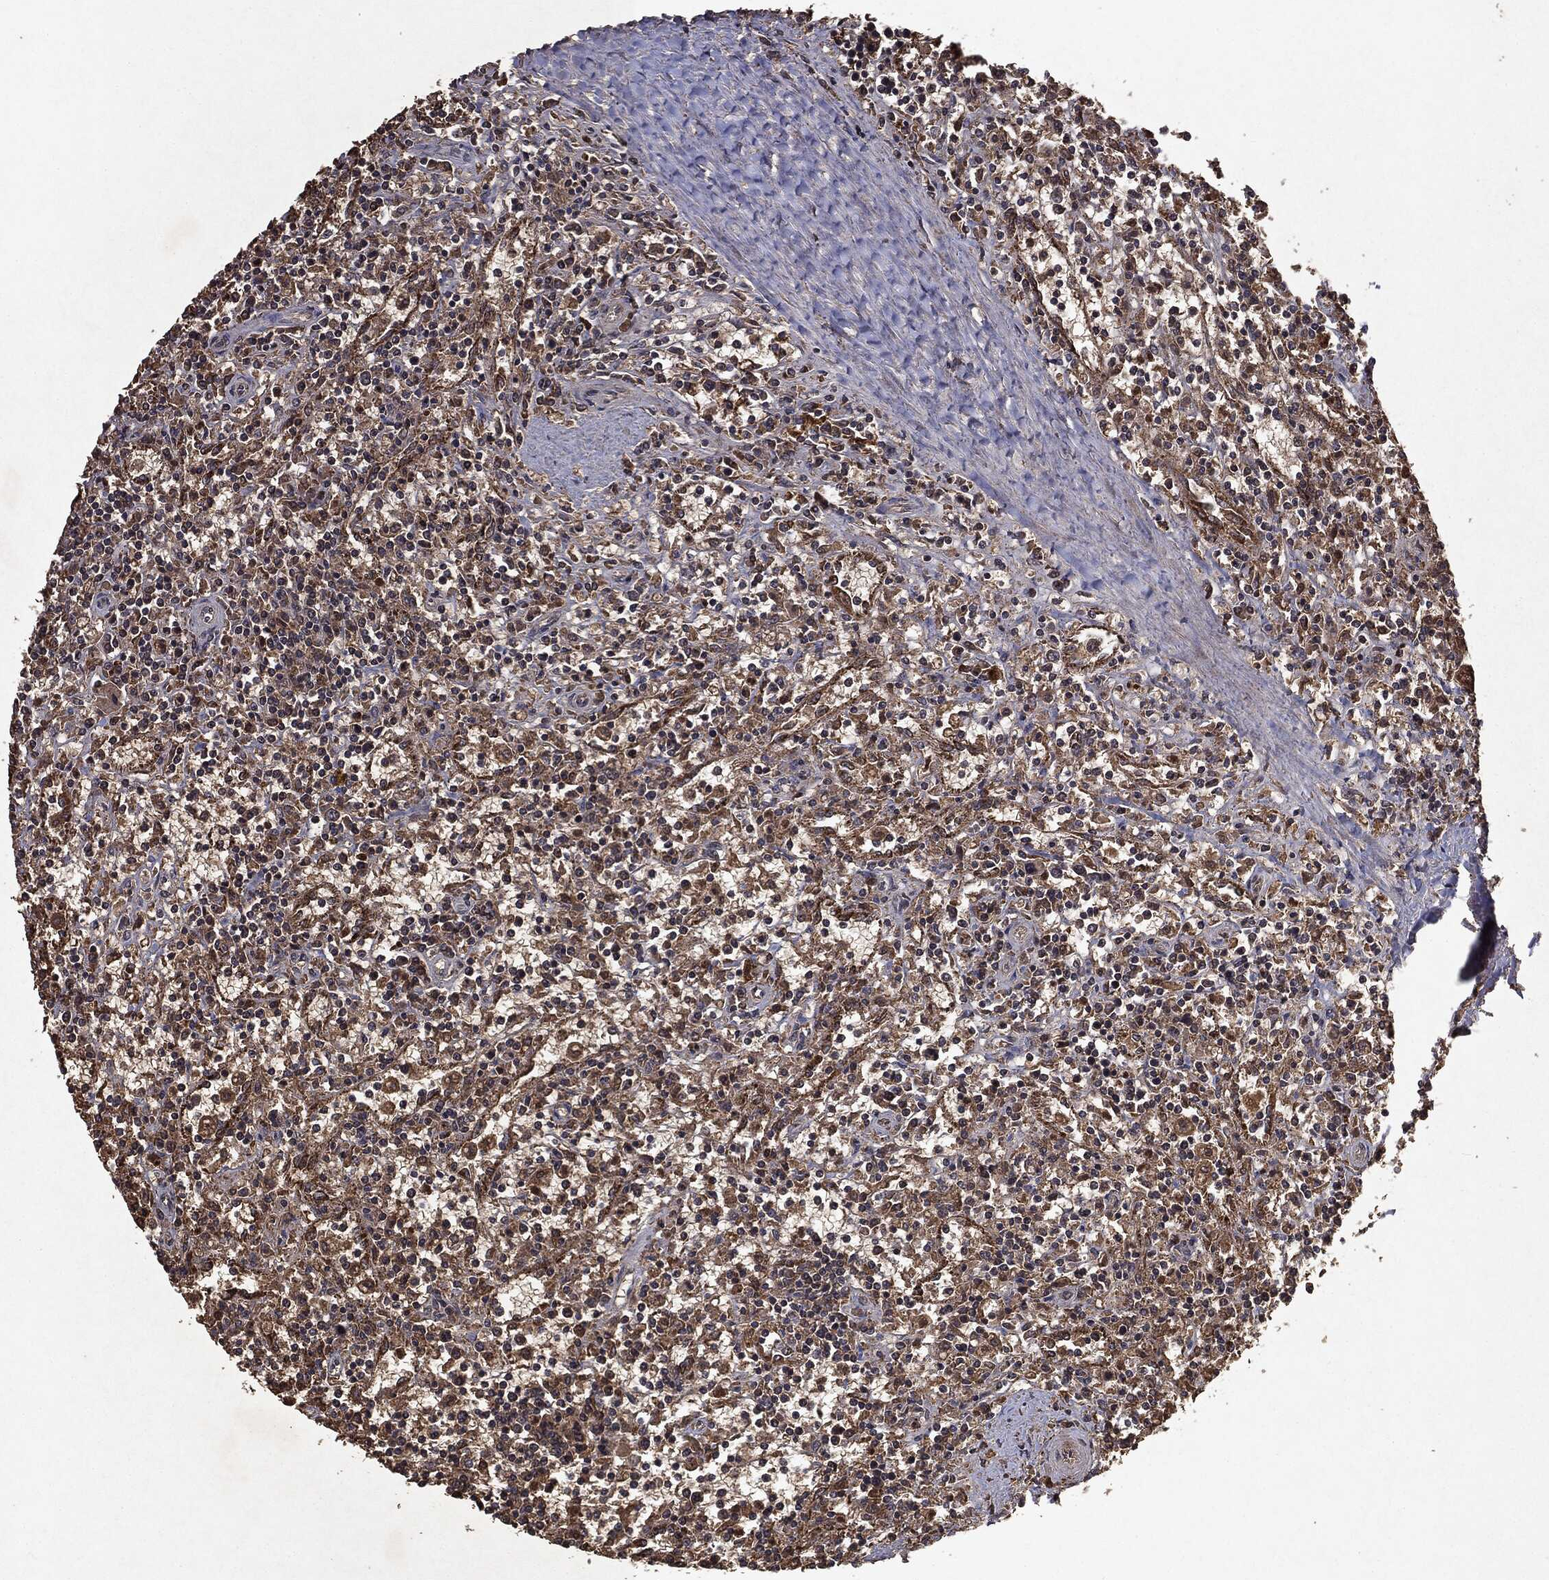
{"staining": {"intensity": "weak", "quantity": "<25%", "location": "cytoplasmic/membranous"}, "tissue": "lymphoma", "cell_type": "Tumor cells", "image_type": "cancer", "snomed": [{"axis": "morphology", "description": "Malignant lymphoma, non-Hodgkin's type, Low grade"}, {"axis": "topography", "description": "Spleen"}], "caption": "Lymphoma was stained to show a protein in brown. There is no significant expression in tumor cells.", "gene": "MTOR", "patient": {"sex": "male", "age": 62}}